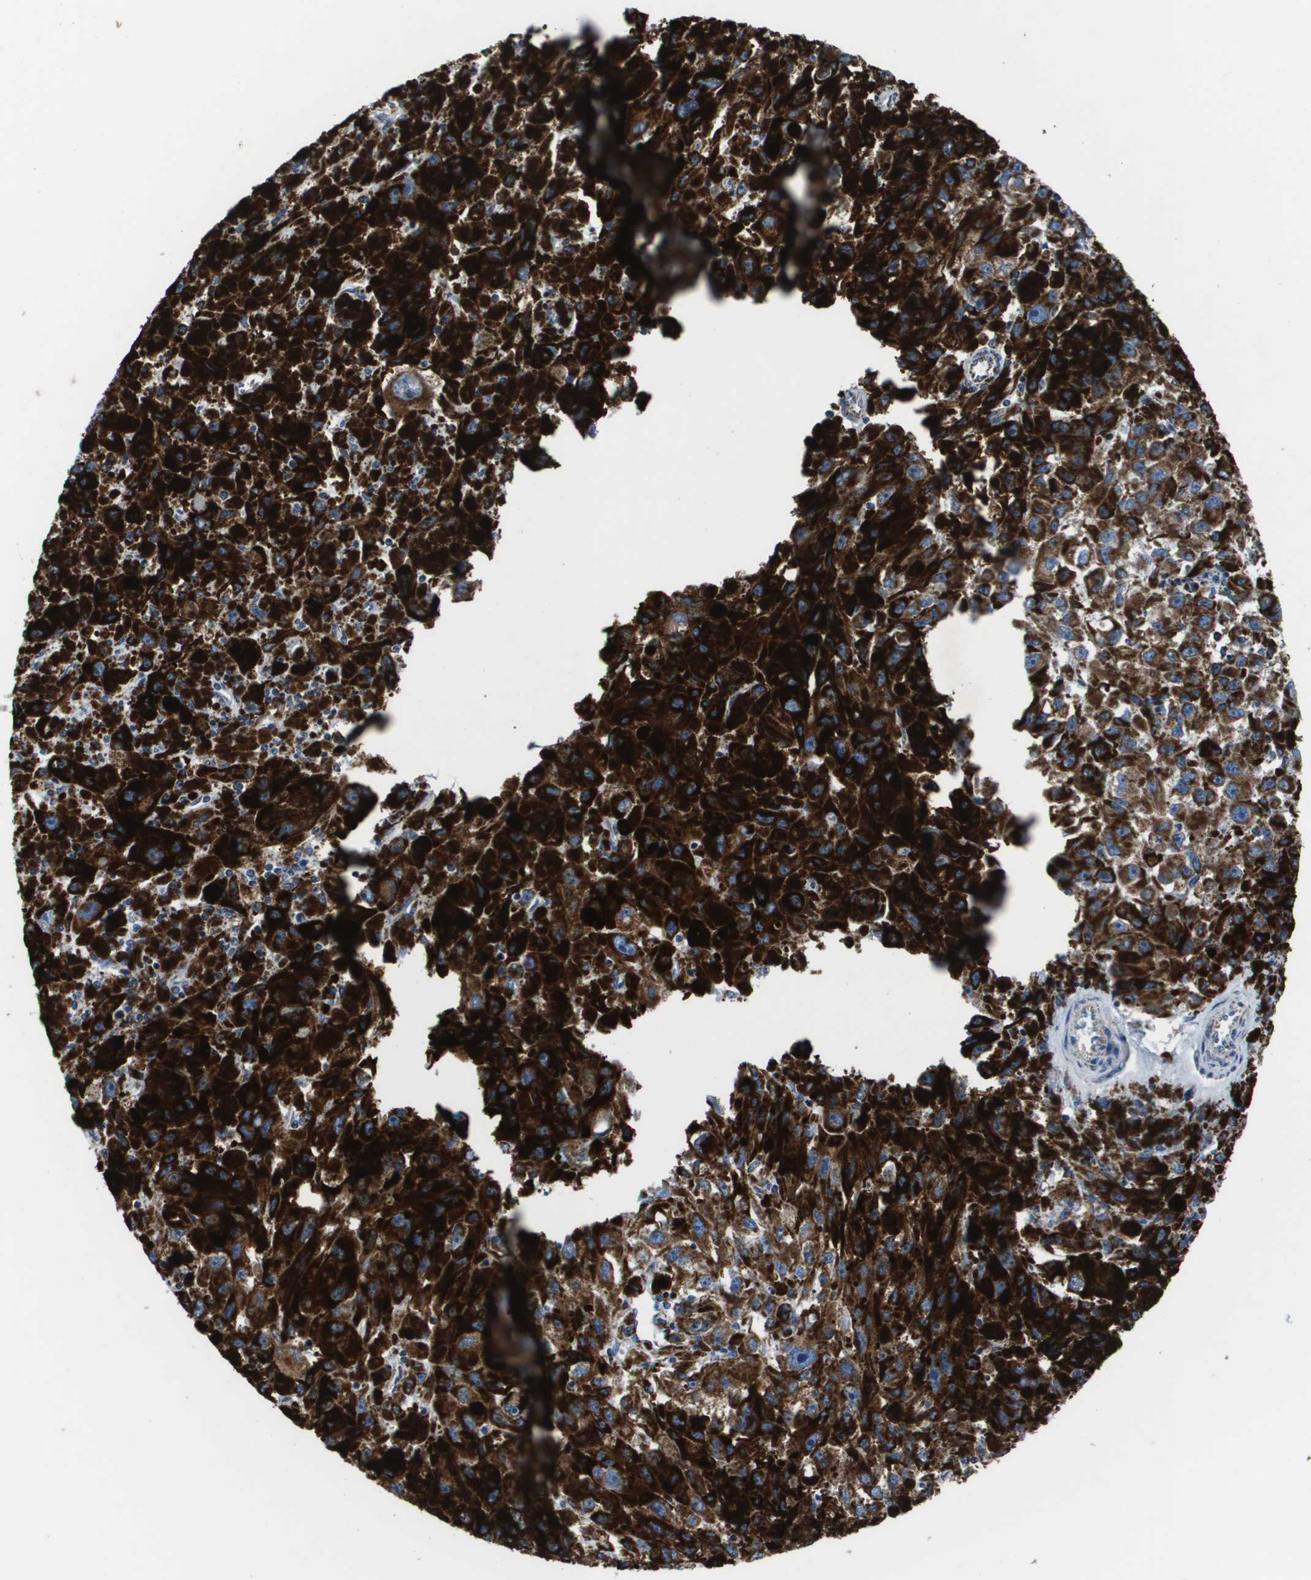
{"staining": {"intensity": "moderate", "quantity": ">75%", "location": "cytoplasmic/membranous"}, "tissue": "melanoma", "cell_type": "Tumor cells", "image_type": "cancer", "snomed": [{"axis": "morphology", "description": "Malignant melanoma, NOS"}, {"axis": "topography", "description": "Skin"}], "caption": "Immunohistochemical staining of human malignant melanoma displays medium levels of moderate cytoplasmic/membranous protein staining in approximately >75% of tumor cells.", "gene": "ZDHHC3", "patient": {"sex": "female", "age": 104}}